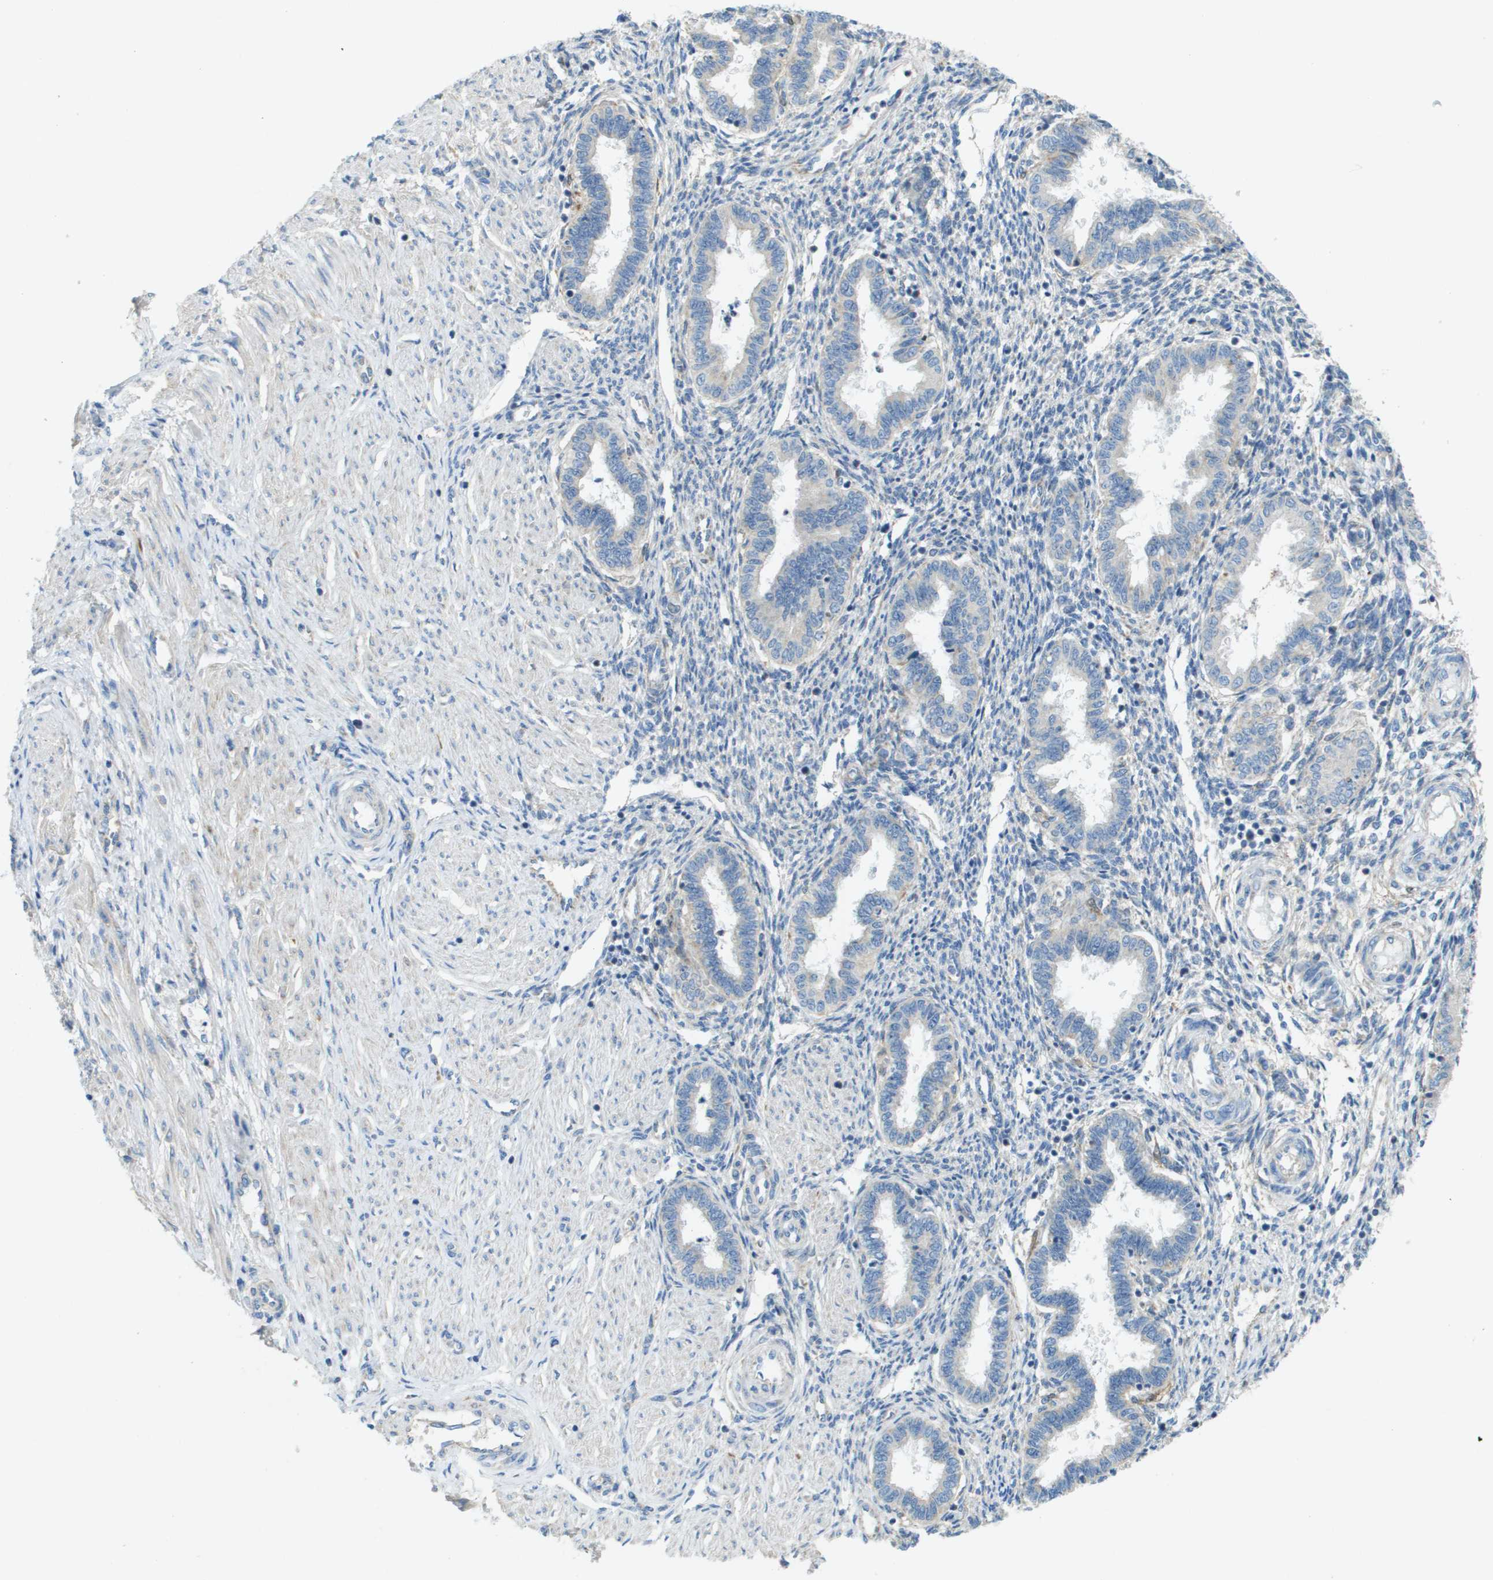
{"staining": {"intensity": "negative", "quantity": "none", "location": "none"}, "tissue": "endometrium", "cell_type": "Cells in endometrial stroma", "image_type": "normal", "snomed": [{"axis": "morphology", "description": "Normal tissue, NOS"}, {"axis": "topography", "description": "Endometrium"}], "caption": "High power microscopy image of an immunohistochemistry histopathology image of benign endometrium, revealing no significant positivity in cells in endometrial stroma.", "gene": "CYGB", "patient": {"sex": "female", "age": 33}}